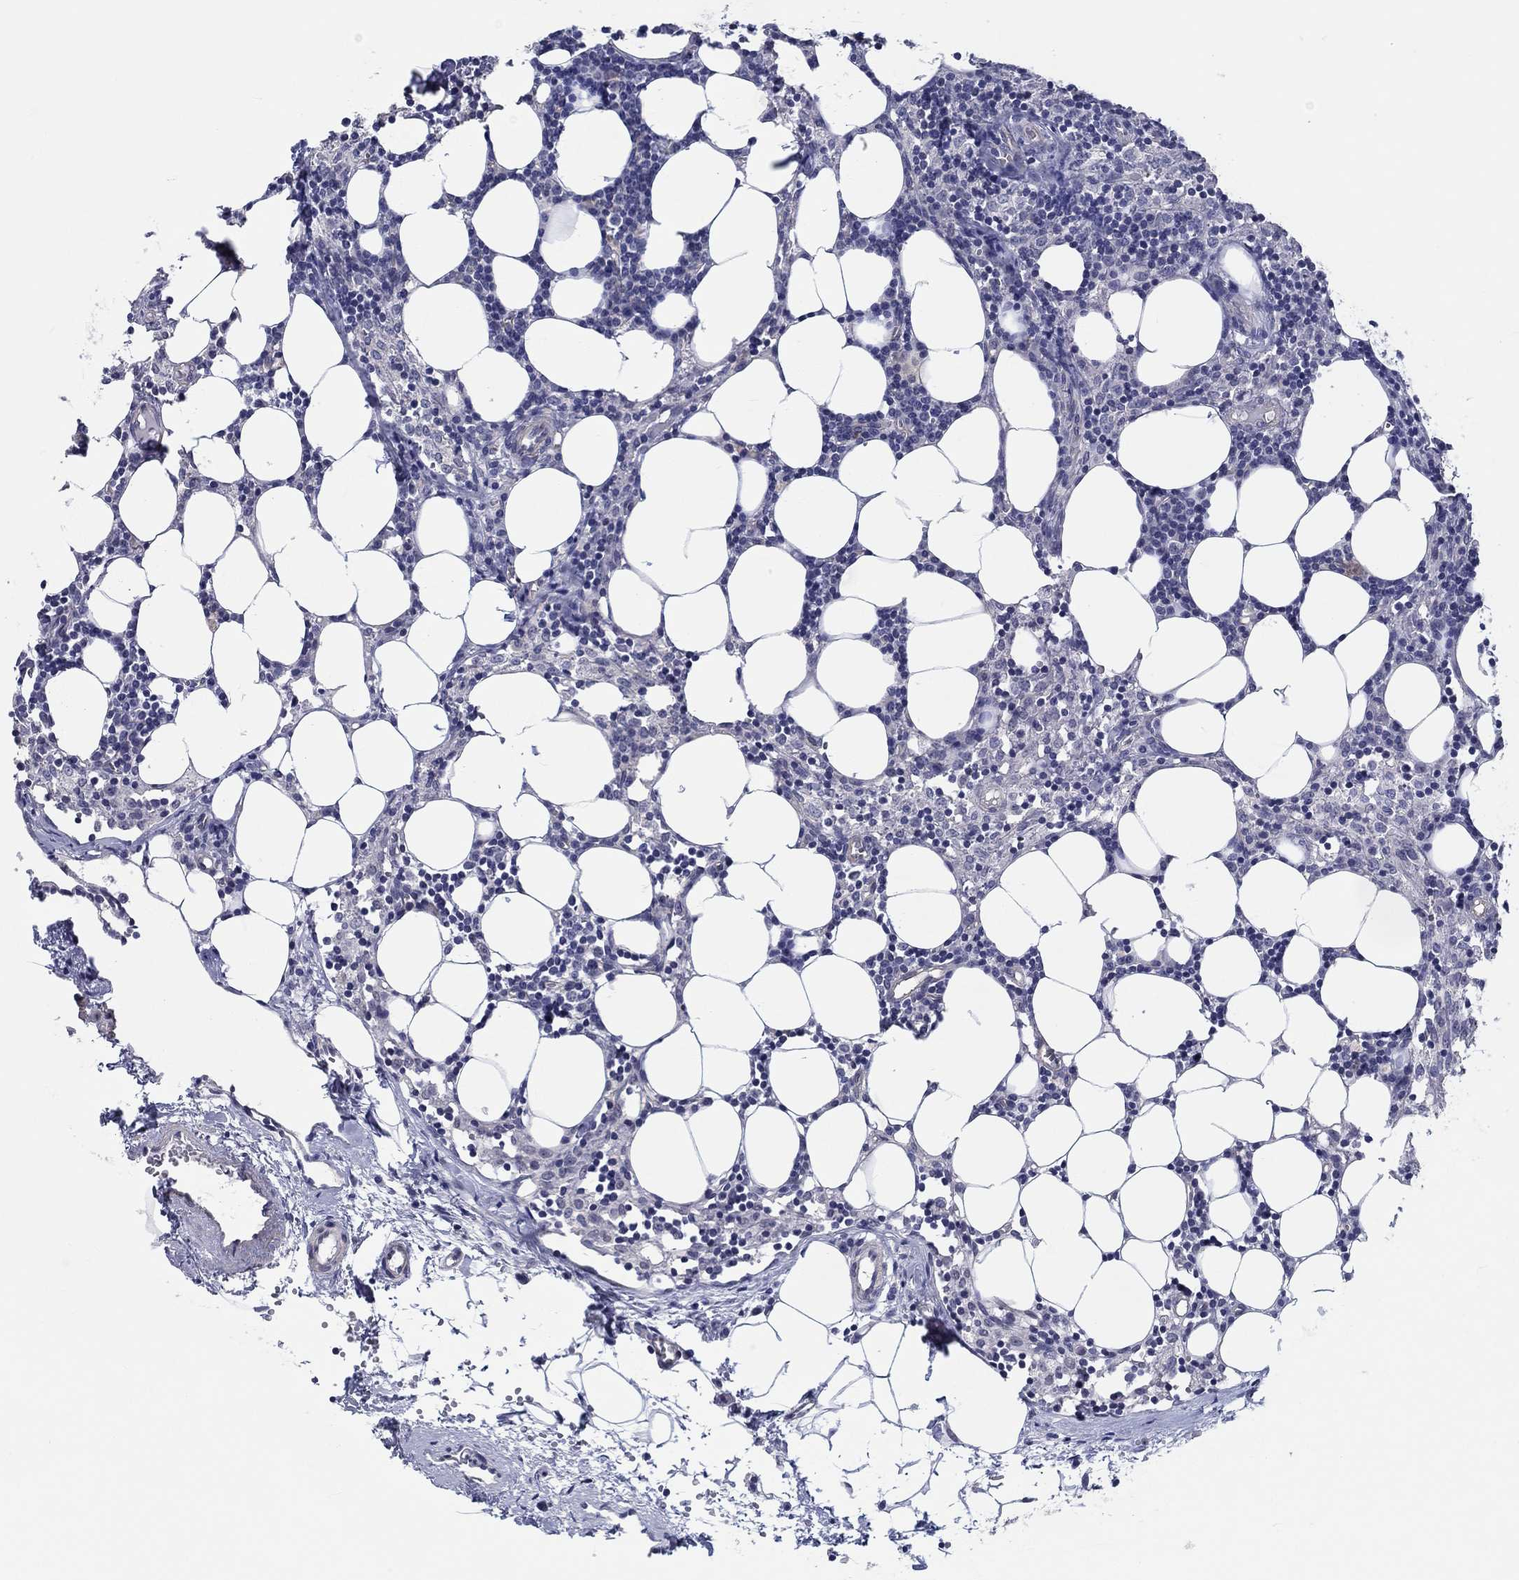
{"staining": {"intensity": "negative", "quantity": "none", "location": "none"}, "tissue": "lymph node", "cell_type": "Germinal center cells", "image_type": "normal", "snomed": [{"axis": "morphology", "description": "Normal tissue, NOS"}, {"axis": "topography", "description": "Lymph node"}], "caption": "DAB immunohistochemical staining of benign human lymph node shows no significant expression in germinal center cells.", "gene": "CRYGD", "patient": {"sex": "female", "age": 52}}